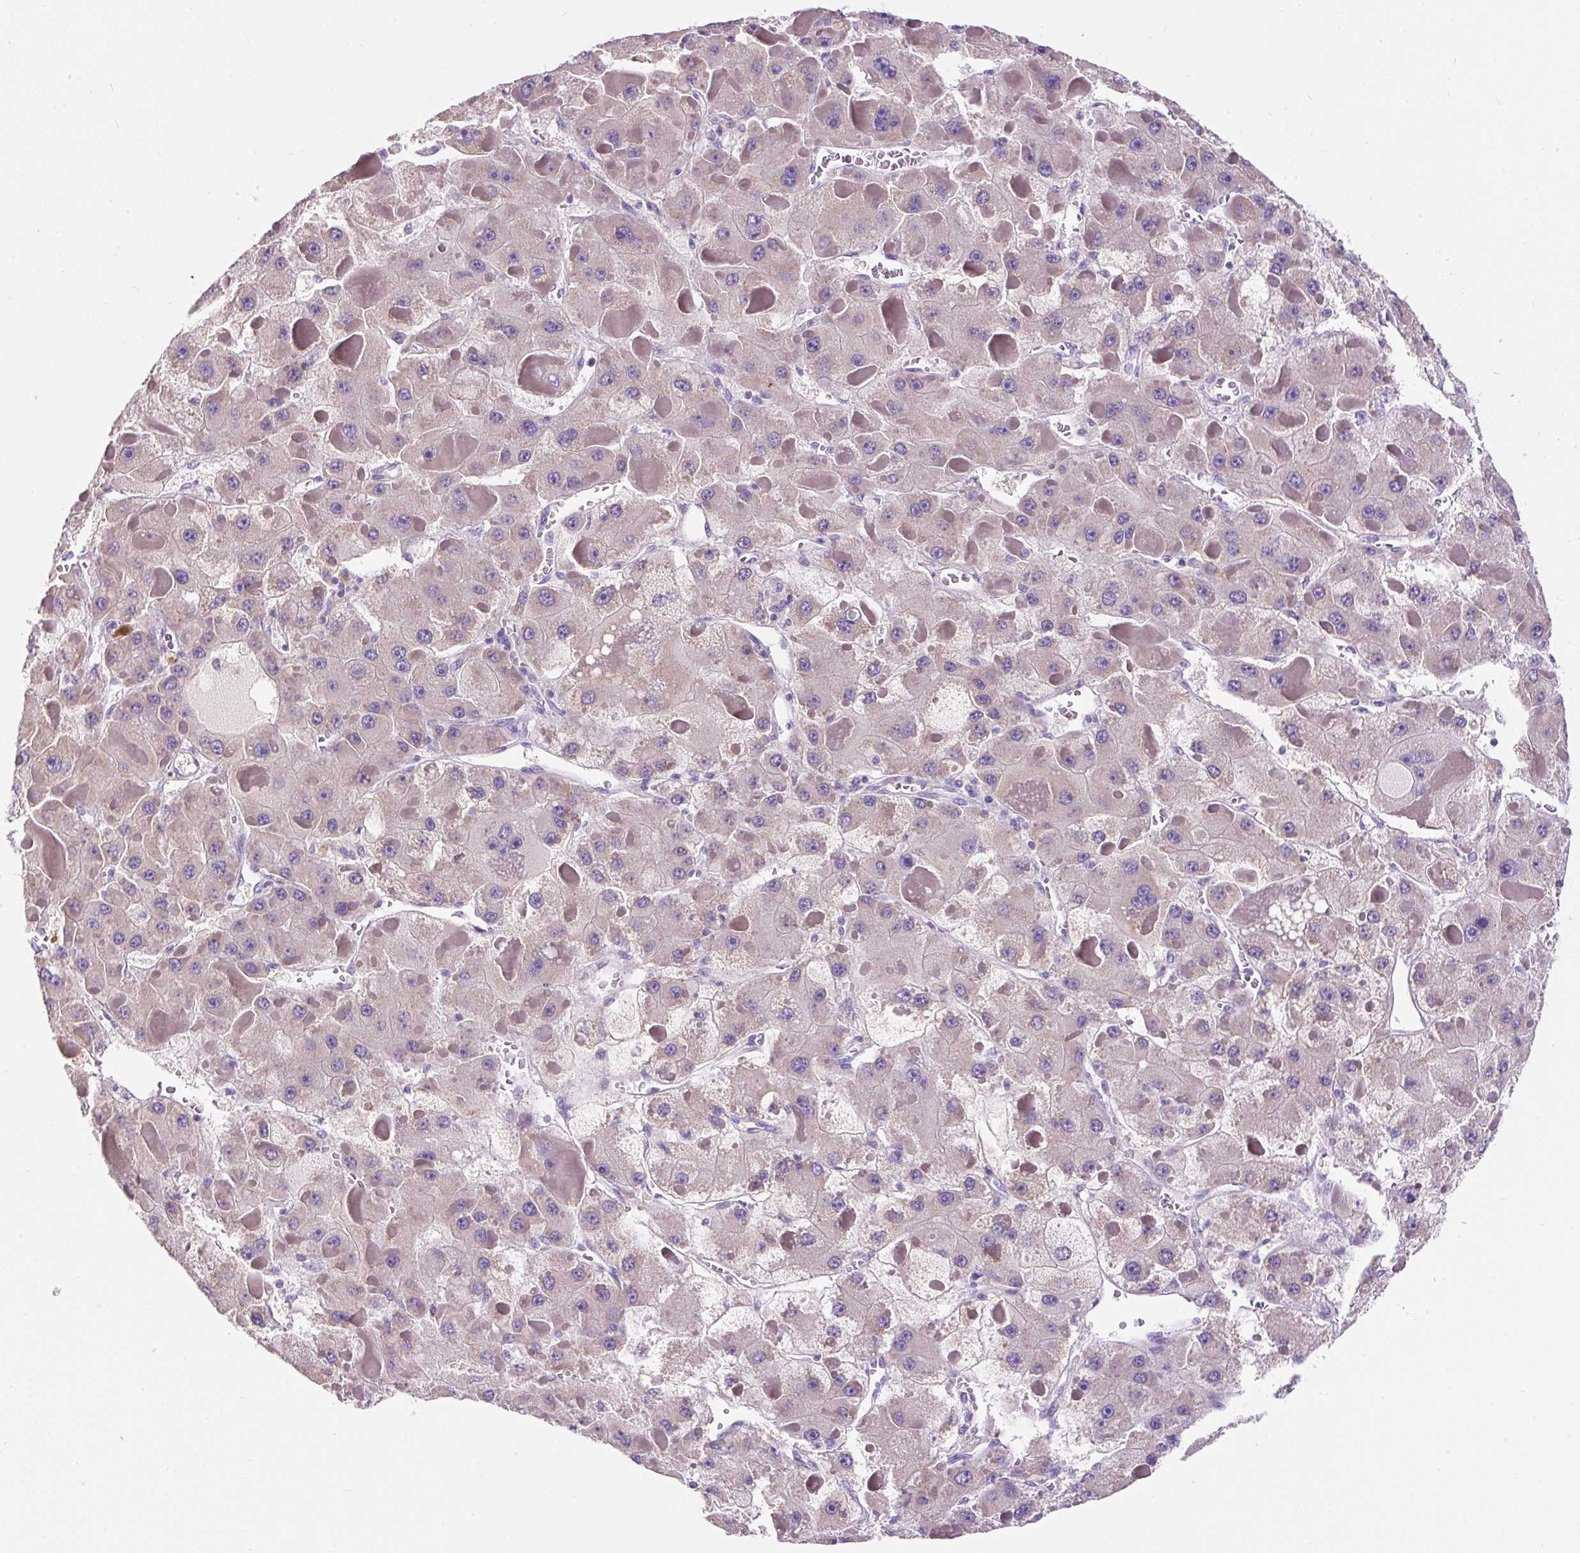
{"staining": {"intensity": "weak", "quantity": "<25%", "location": "cytoplasmic/membranous"}, "tissue": "liver cancer", "cell_type": "Tumor cells", "image_type": "cancer", "snomed": [{"axis": "morphology", "description": "Carcinoma, Hepatocellular, NOS"}, {"axis": "topography", "description": "Liver"}], "caption": "Immunohistochemistry histopathology image of human liver cancer stained for a protein (brown), which reveals no expression in tumor cells.", "gene": "SUSD5", "patient": {"sex": "female", "age": 73}}